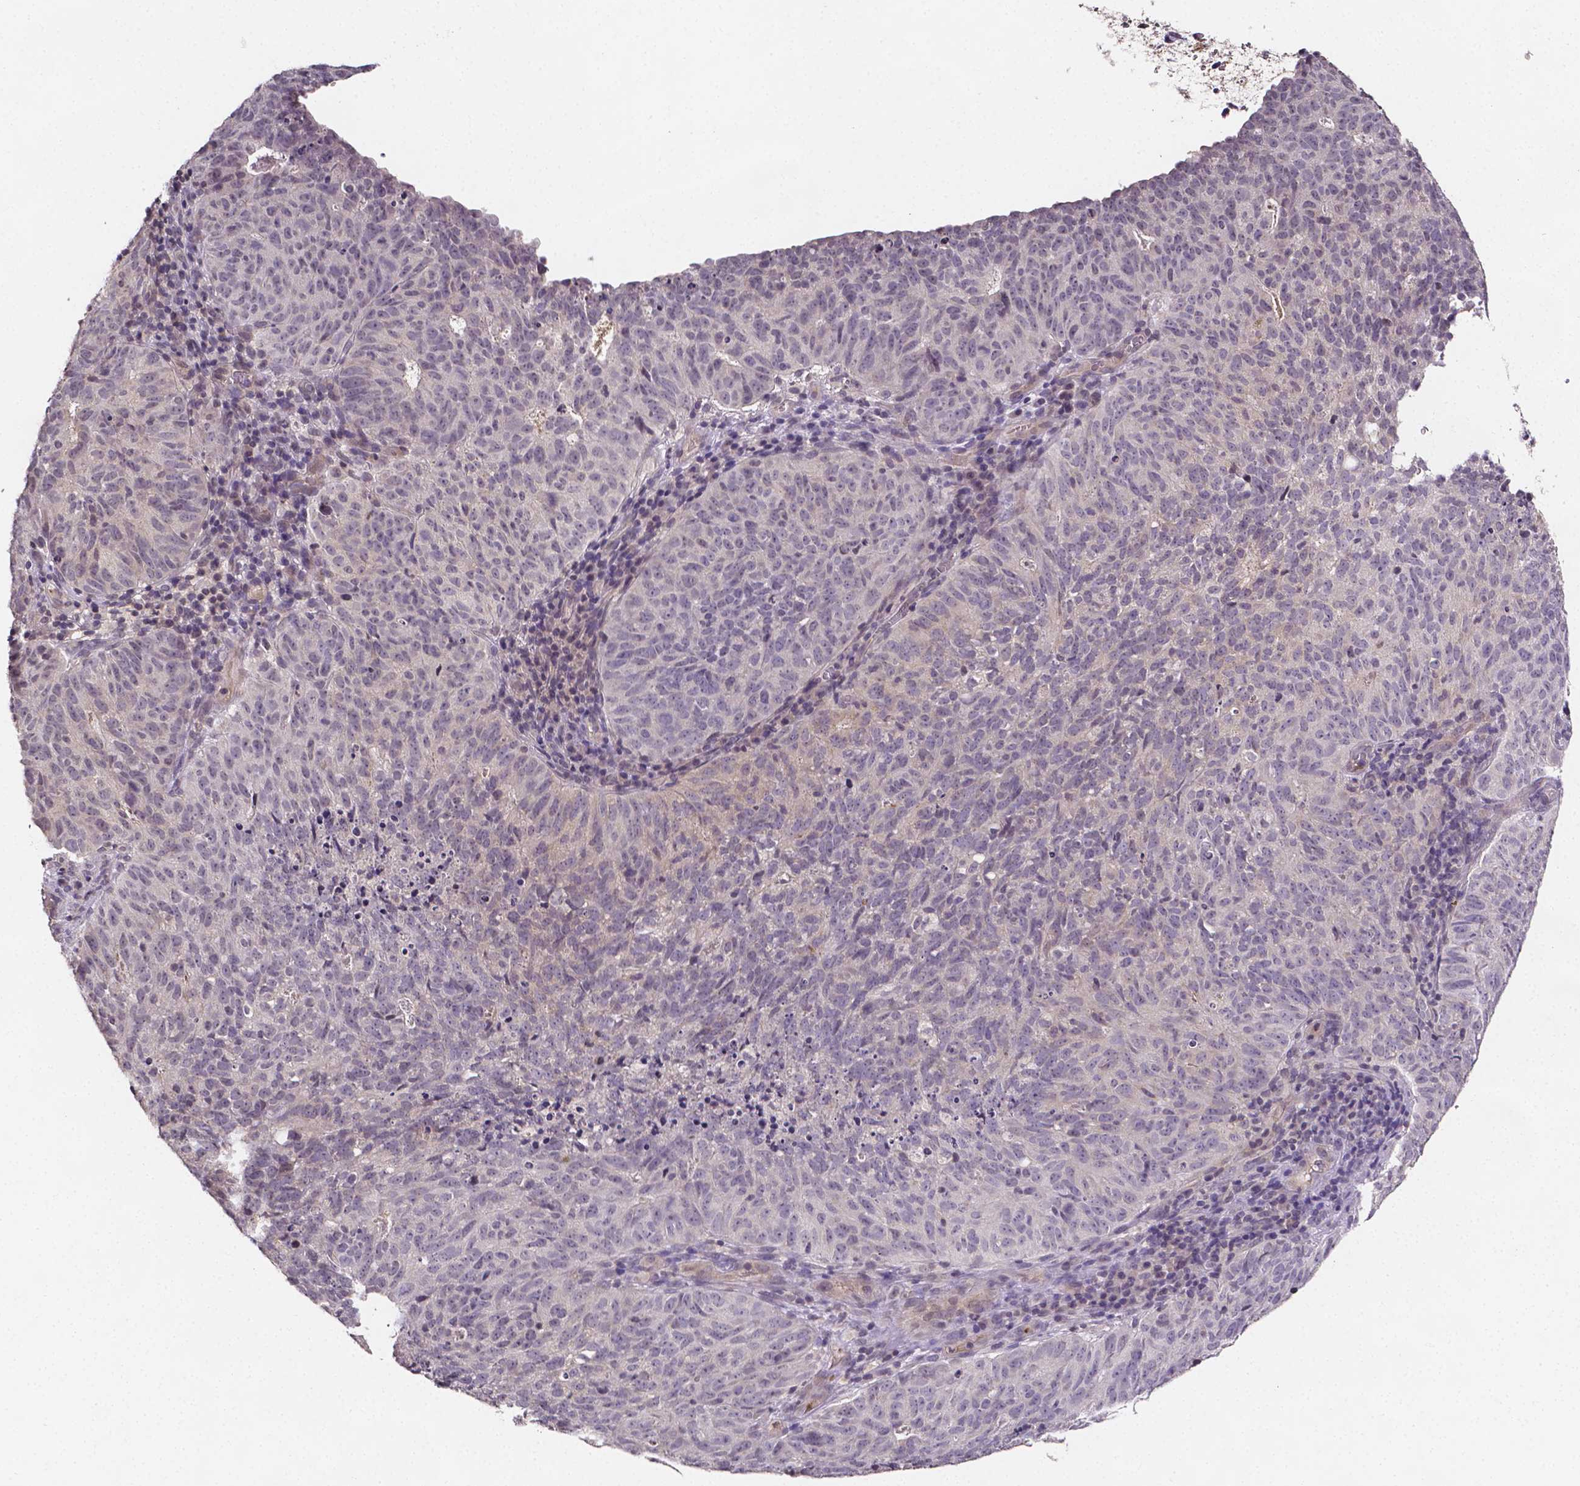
{"staining": {"intensity": "negative", "quantity": "none", "location": "none"}, "tissue": "cervical cancer", "cell_type": "Tumor cells", "image_type": "cancer", "snomed": [{"axis": "morphology", "description": "Adenocarcinoma, NOS"}, {"axis": "topography", "description": "Cervix"}], "caption": "Tumor cells show no significant staining in cervical cancer (adenocarcinoma). (DAB immunohistochemistry visualized using brightfield microscopy, high magnification).", "gene": "NRGN", "patient": {"sex": "female", "age": 38}}